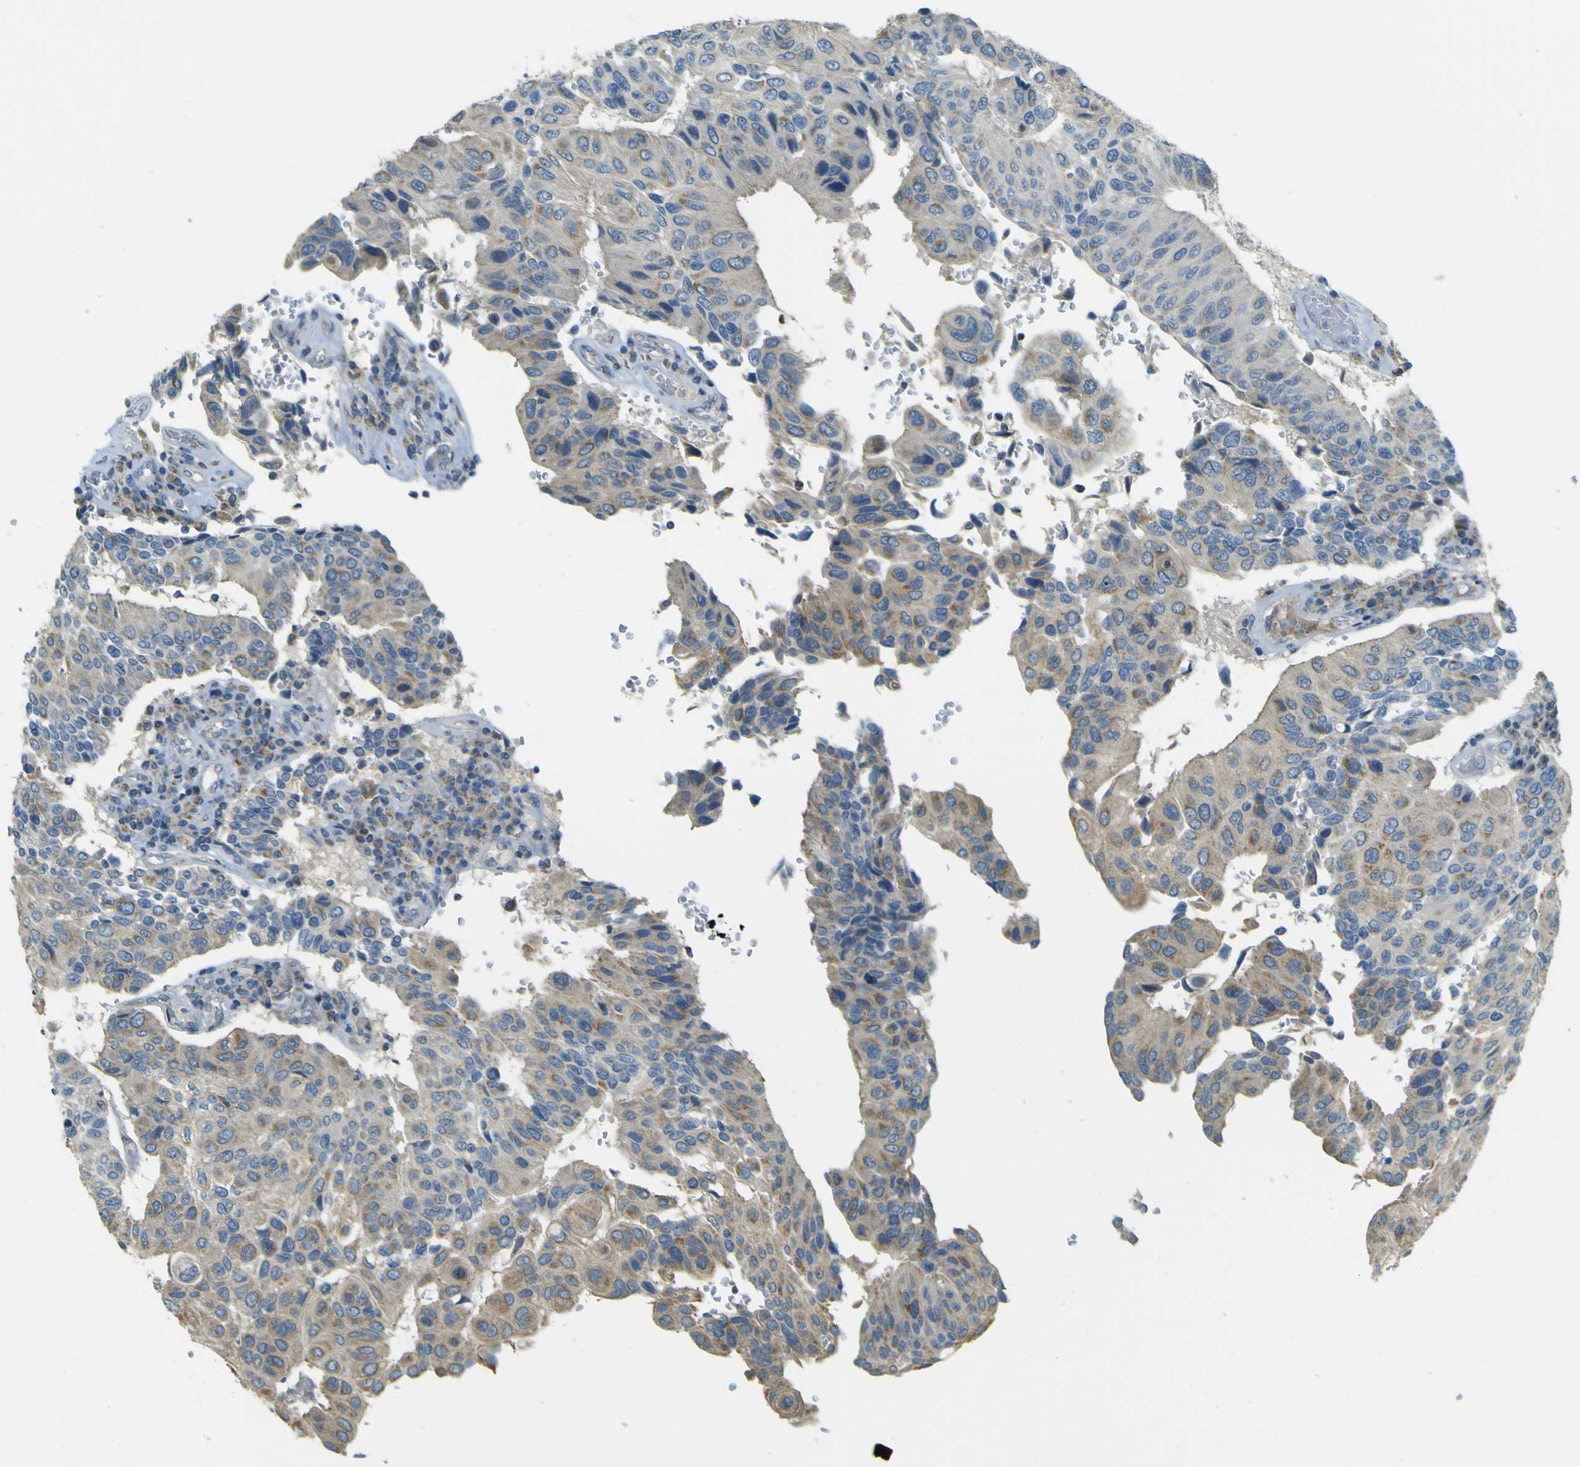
{"staining": {"intensity": "weak", "quantity": "25%-75%", "location": "cytoplasmic/membranous"}, "tissue": "urothelial cancer", "cell_type": "Tumor cells", "image_type": "cancer", "snomed": [{"axis": "morphology", "description": "Urothelial carcinoma, High grade"}, {"axis": "topography", "description": "Urinary bladder"}], "caption": "Approximately 25%-75% of tumor cells in urothelial cancer show weak cytoplasmic/membranous protein expression as visualized by brown immunohistochemical staining.", "gene": "FKTN", "patient": {"sex": "male", "age": 66}}